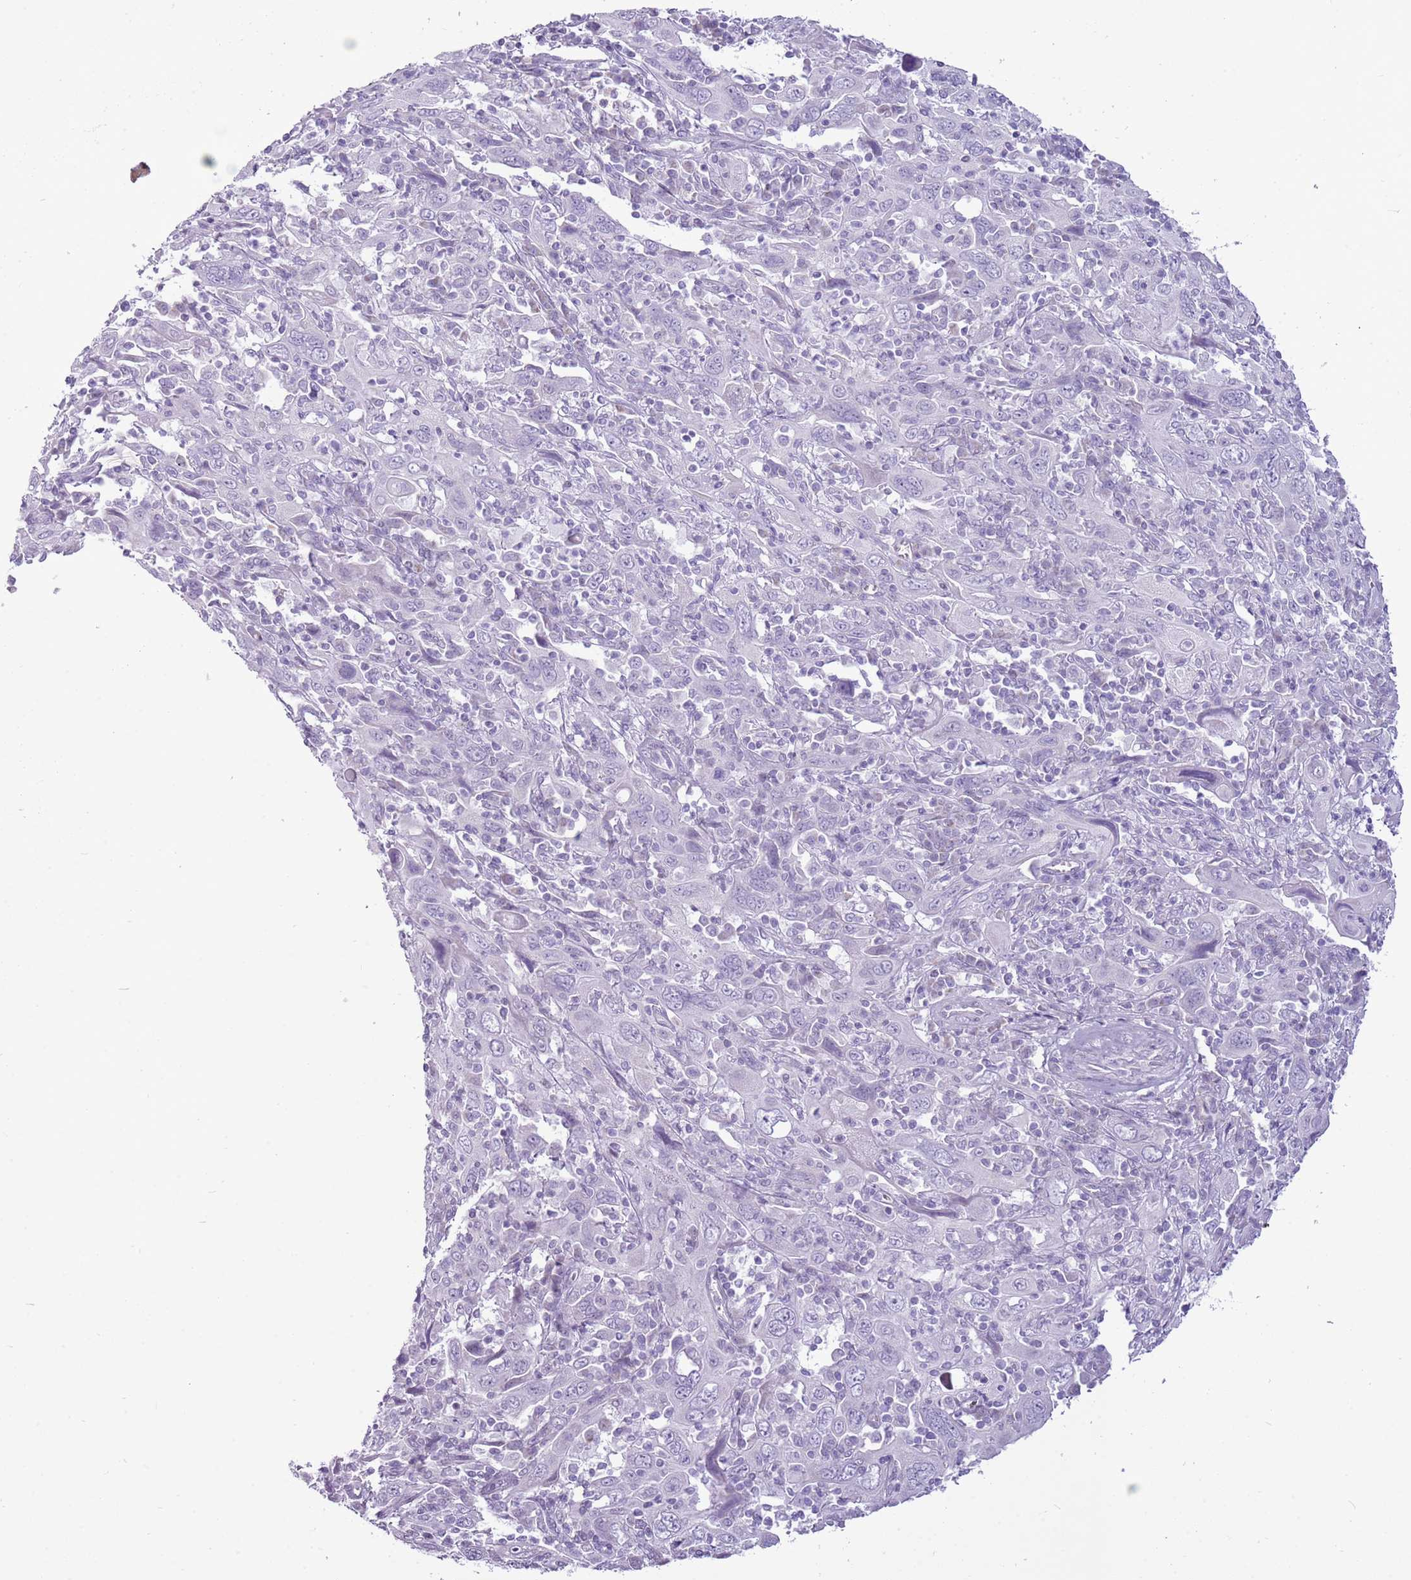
{"staining": {"intensity": "negative", "quantity": "none", "location": "none"}, "tissue": "cervical cancer", "cell_type": "Tumor cells", "image_type": "cancer", "snomed": [{"axis": "morphology", "description": "Squamous cell carcinoma, NOS"}, {"axis": "topography", "description": "Cervix"}], "caption": "This is an immunohistochemistry histopathology image of human cervical squamous cell carcinoma. There is no positivity in tumor cells.", "gene": "RPL3L", "patient": {"sex": "female", "age": 46}}